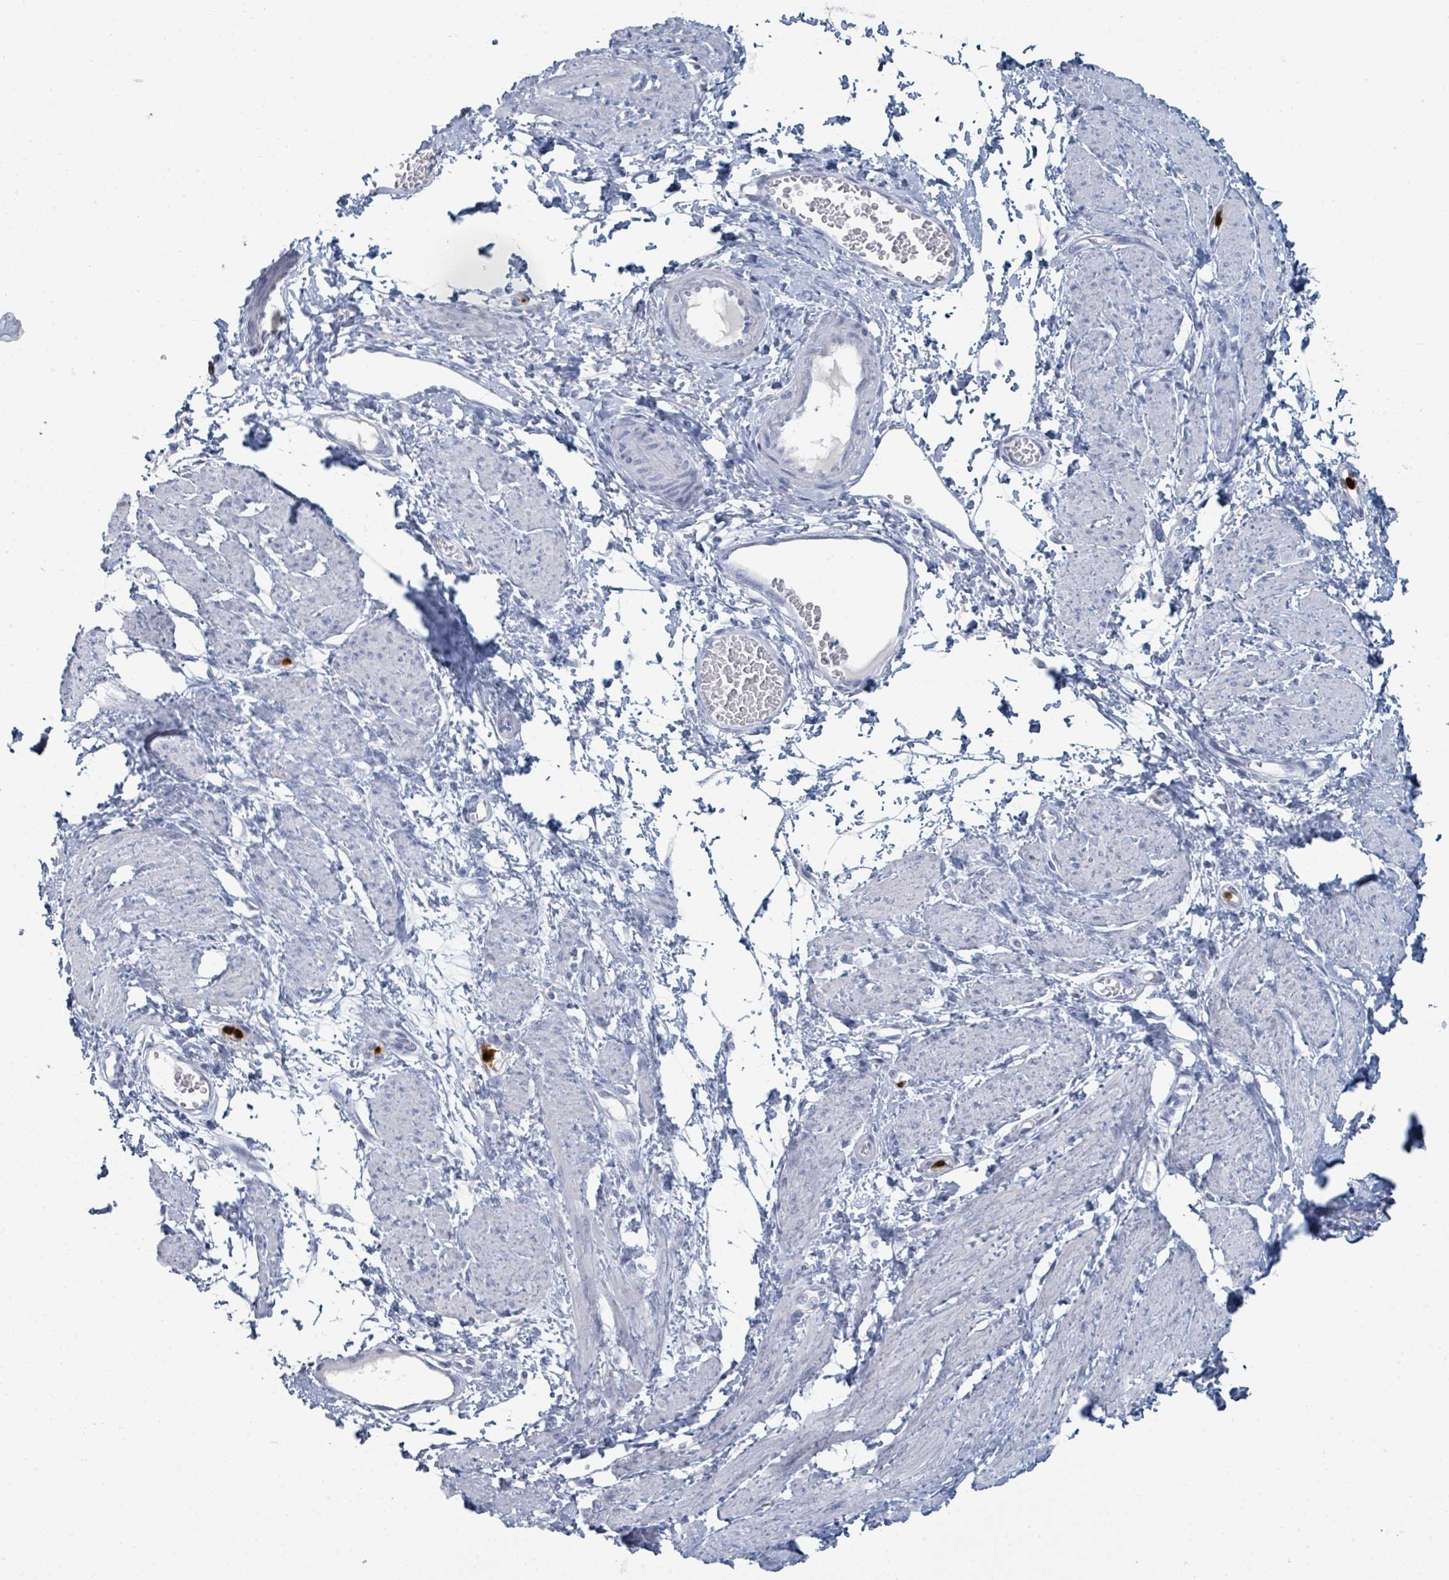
{"staining": {"intensity": "negative", "quantity": "none", "location": "none"}, "tissue": "smooth muscle", "cell_type": "Smooth muscle cells", "image_type": "normal", "snomed": [{"axis": "morphology", "description": "Normal tissue, NOS"}, {"axis": "topography", "description": "Smooth muscle"}, {"axis": "topography", "description": "Uterus"}], "caption": "This micrograph is of benign smooth muscle stained with immunohistochemistry to label a protein in brown with the nuclei are counter-stained blue. There is no positivity in smooth muscle cells.", "gene": "DEFA4", "patient": {"sex": "female", "age": 39}}